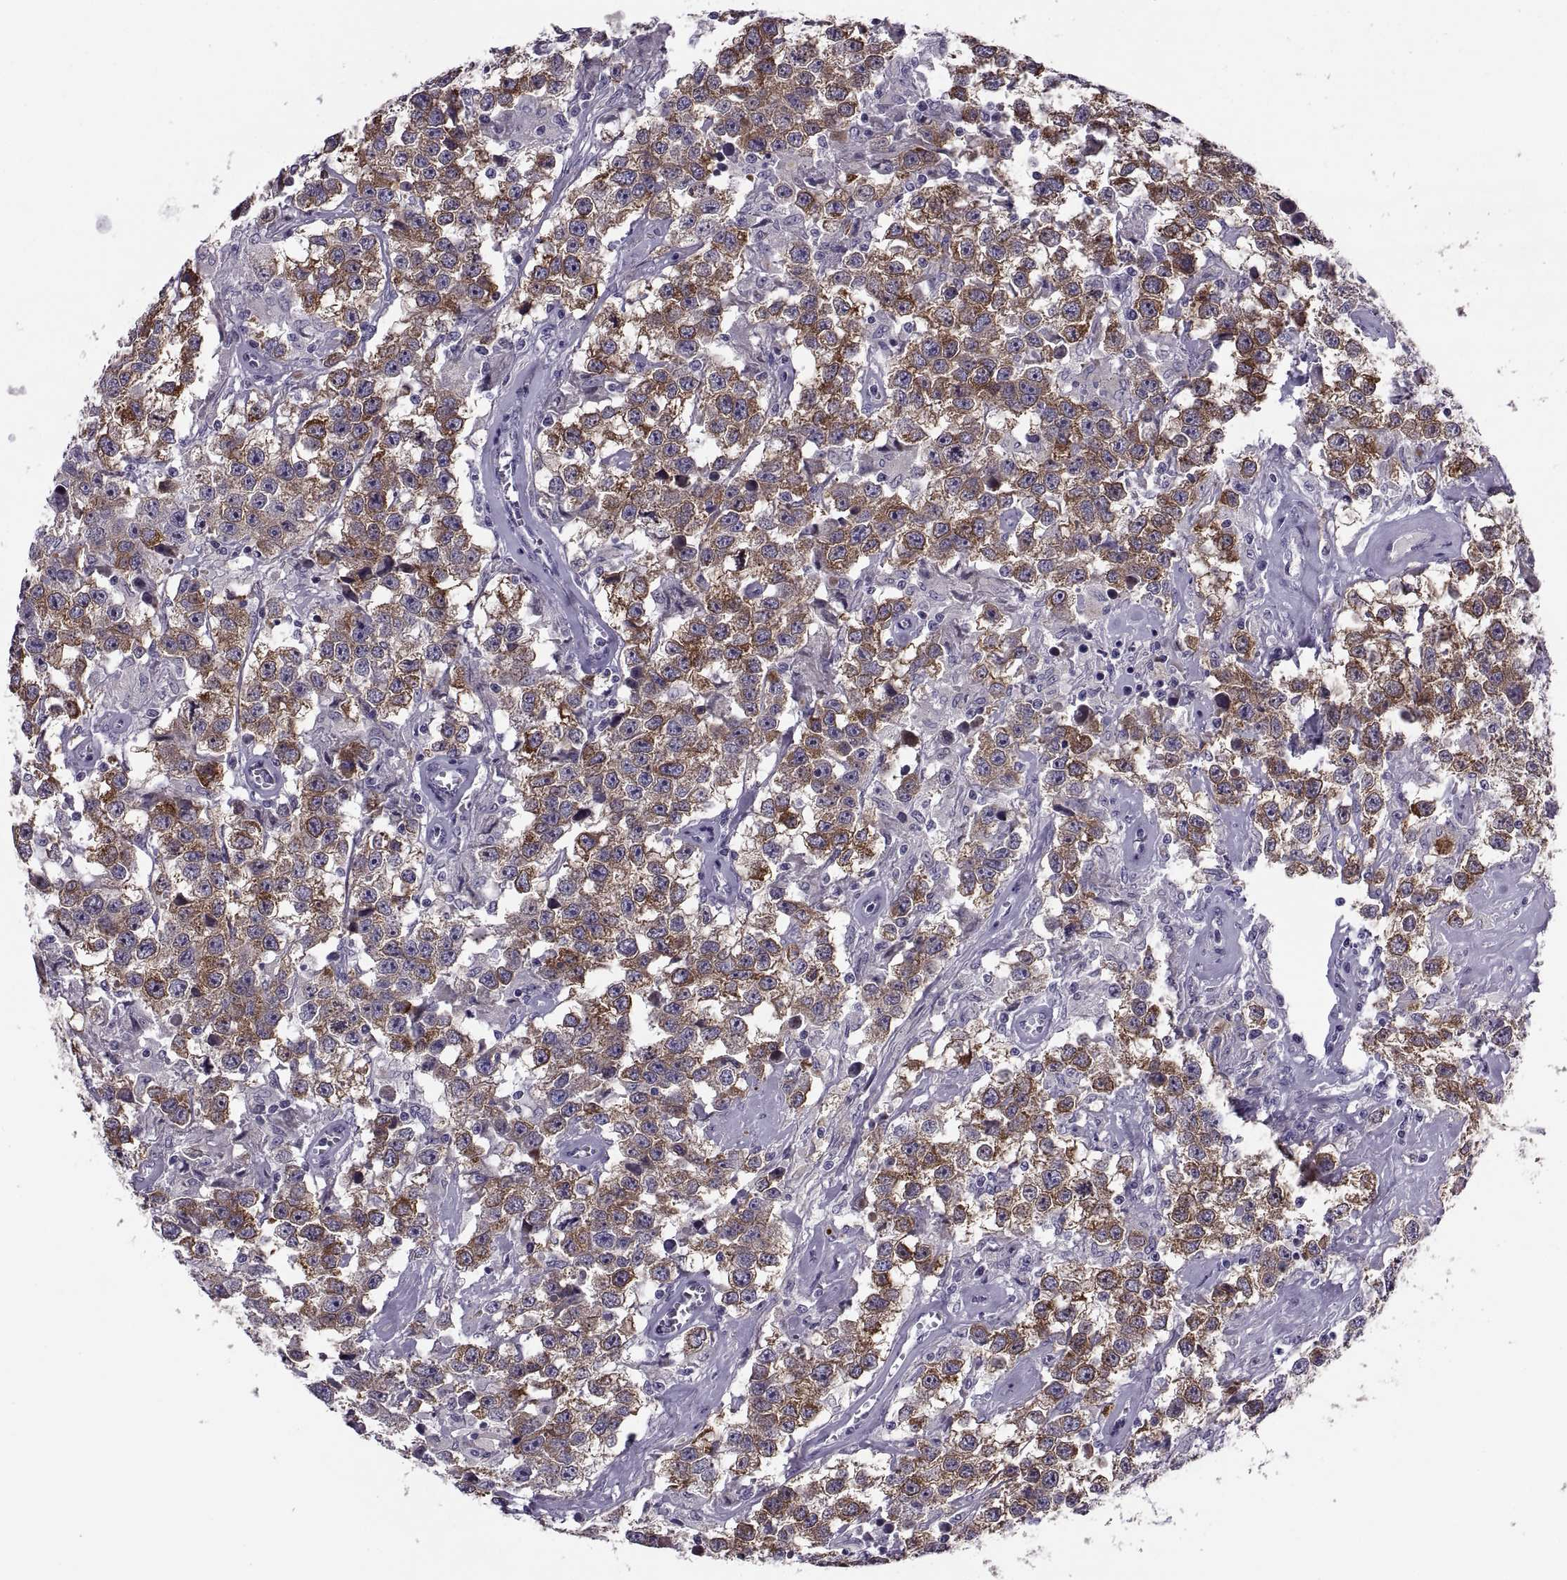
{"staining": {"intensity": "strong", "quantity": ">75%", "location": "cytoplasmic/membranous"}, "tissue": "testis cancer", "cell_type": "Tumor cells", "image_type": "cancer", "snomed": [{"axis": "morphology", "description": "Seminoma, NOS"}, {"axis": "topography", "description": "Testis"}], "caption": "This image displays immunohistochemistry (IHC) staining of testis cancer (seminoma), with high strong cytoplasmic/membranous expression in approximately >75% of tumor cells.", "gene": "MAGEB1", "patient": {"sex": "male", "age": 43}}